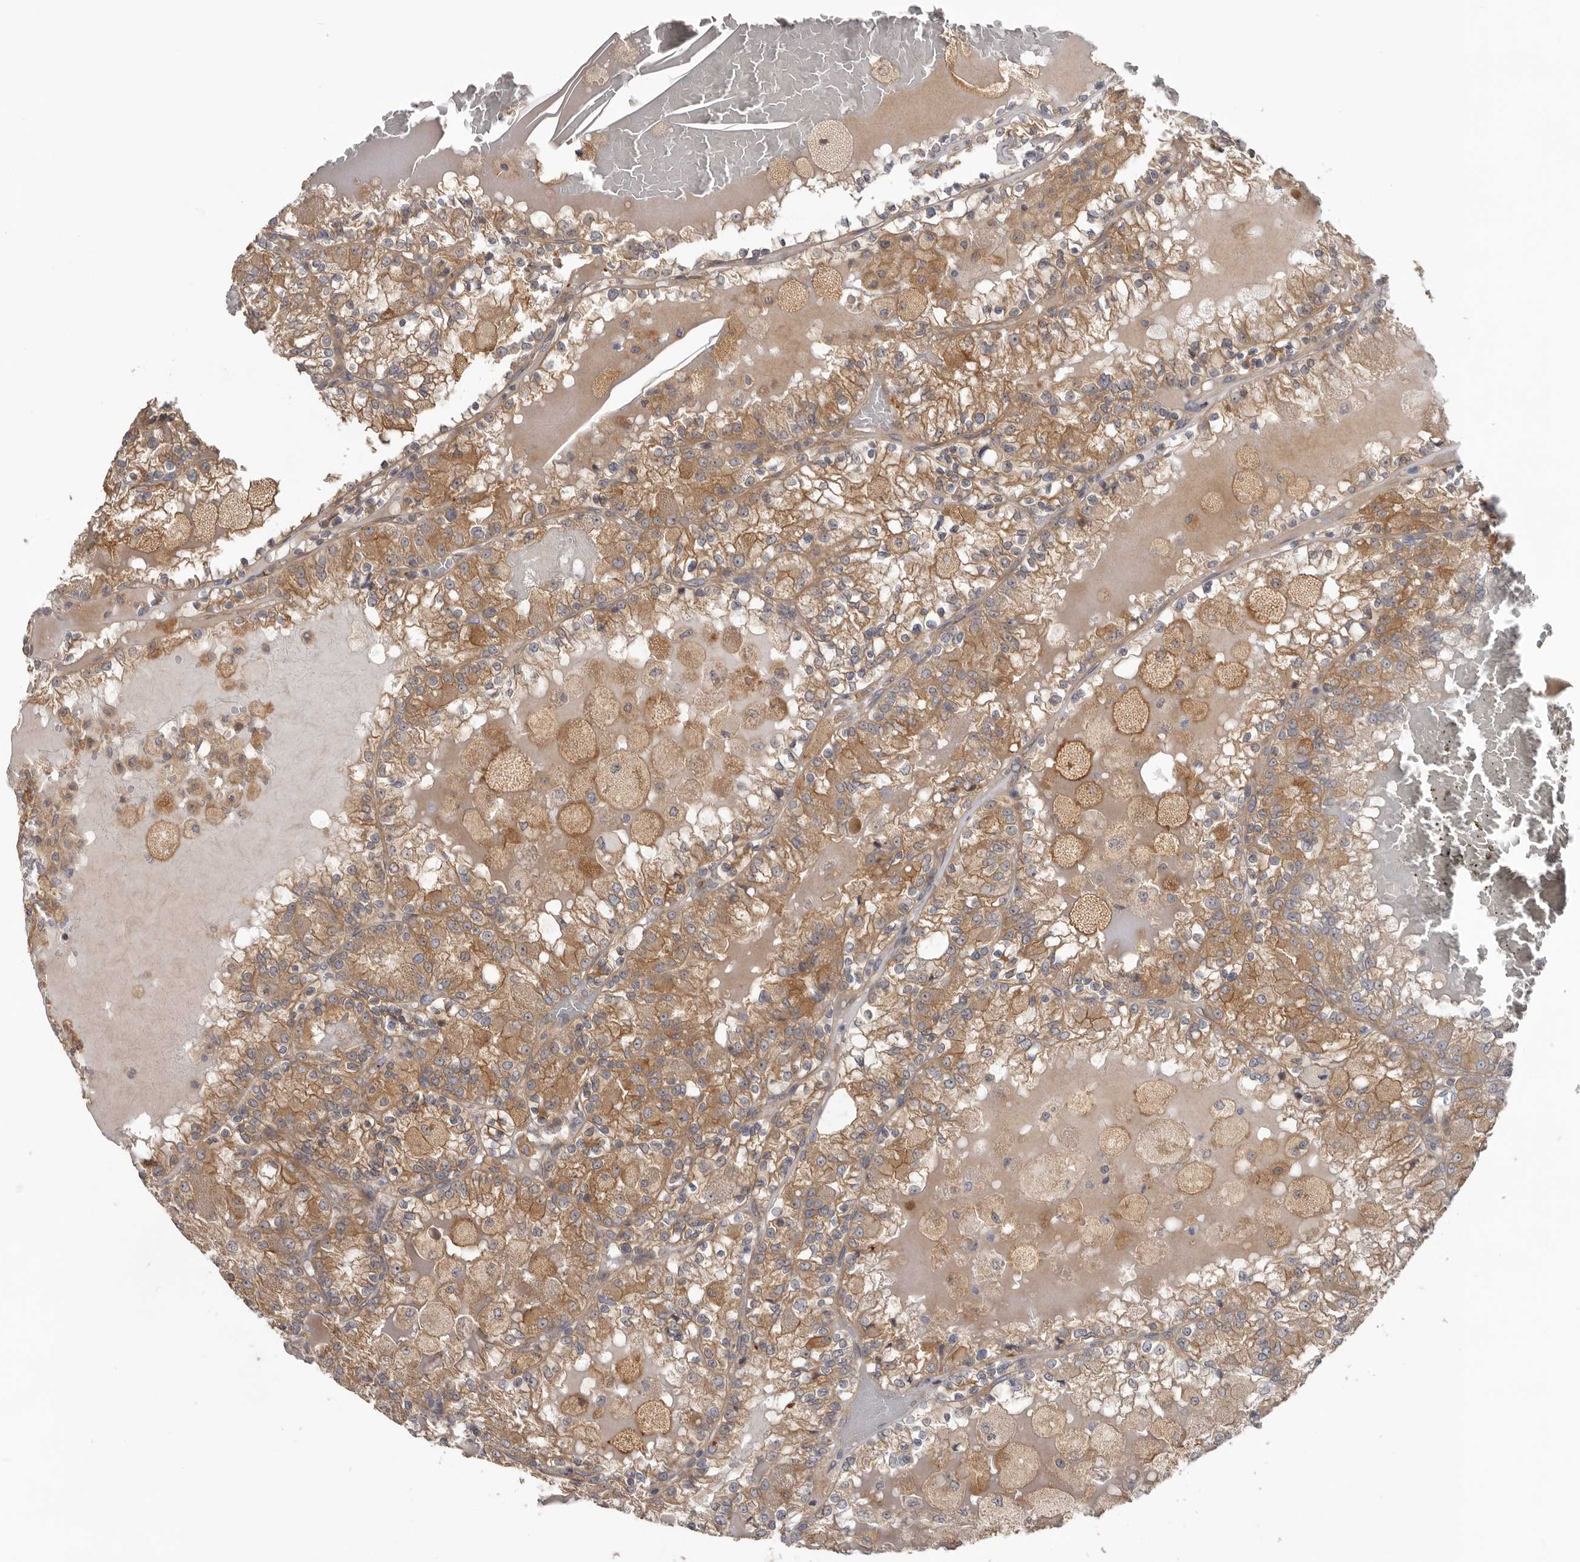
{"staining": {"intensity": "moderate", "quantity": ">75%", "location": "cytoplasmic/membranous"}, "tissue": "renal cancer", "cell_type": "Tumor cells", "image_type": "cancer", "snomed": [{"axis": "morphology", "description": "Adenocarcinoma, NOS"}, {"axis": "topography", "description": "Kidney"}], "caption": "Moderate cytoplasmic/membranous staining is seen in about >75% of tumor cells in renal cancer (adenocarcinoma).", "gene": "HINT3", "patient": {"sex": "female", "age": 56}}